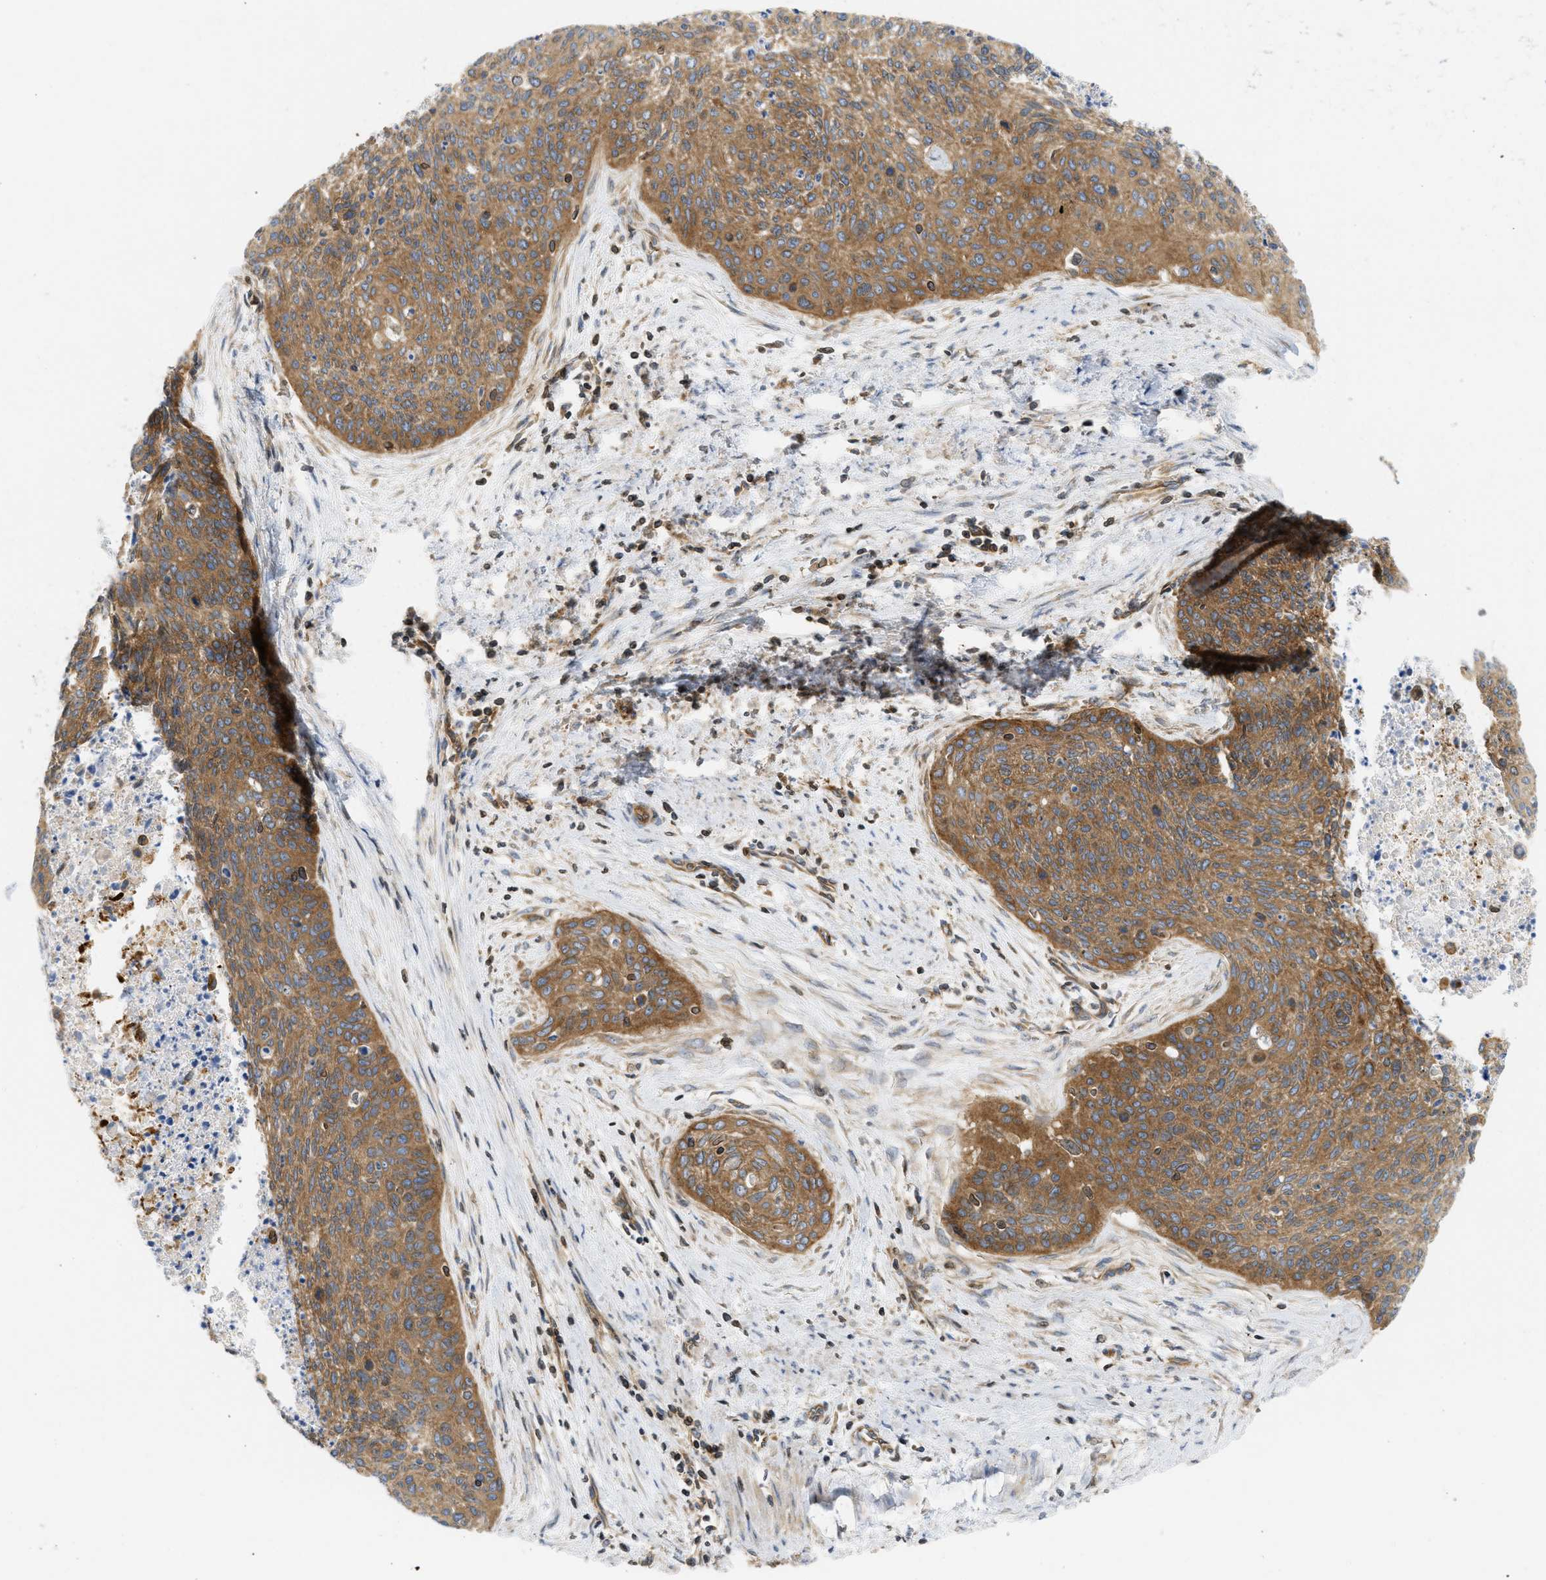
{"staining": {"intensity": "moderate", "quantity": ">75%", "location": "cytoplasmic/membranous"}, "tissue": "cervical cancer", "cell_type": "Tumor cells", "image_type": "cancer", "snomed": [{"axis": "morphology", "description": "Squamous cell carcinoma, NOS"}, {"axis": "topography", "description": "Cervix"}], "caption": "Immunohistochemical staining of cervical cancer displays moderate cytoplasmic/membranous protein expression in approximately >75% of tumor cells.", "gene": "STRN", "patient": {"sex": "female", "age": 55}}